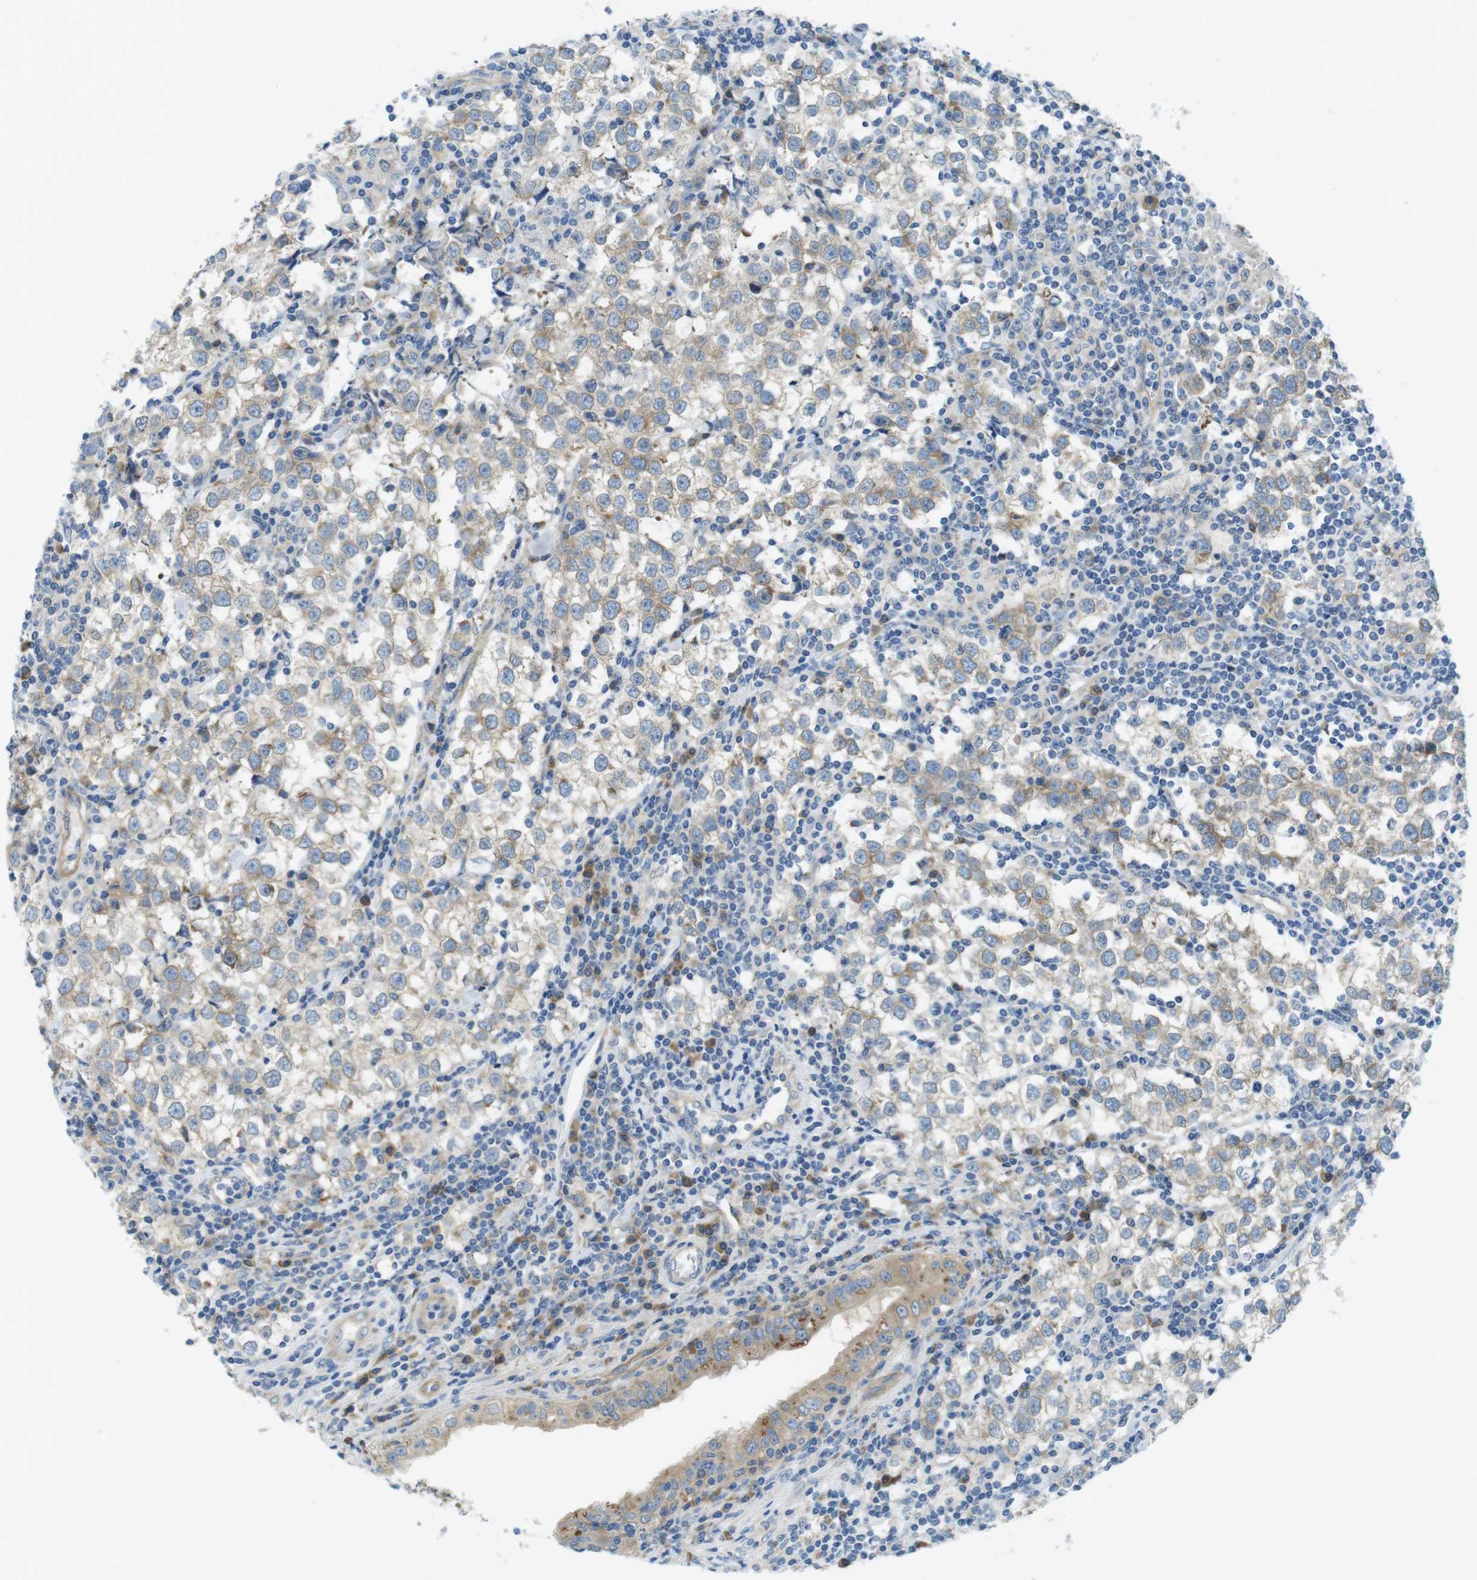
{"staining": {"intensity": "weak", "quantity": "25%-75%", "location": "cytoplasmic/membranous"}, "tissue": "testis cancer", "cell_type": "Tumor cells", "image_type": "cancer", "snomed": [{"axis": "morphology", "description": "Seminoma, NOS"}, {"axis": "morphology", "description": "Carcinoma, Embryonal, NOS"}, {"axis": "topography", "description": "Testis"}], "caption": "IHC staining of seminoma (testis), which demonstrates low levels of weak cytoplasmic/membranous staining in about 25%-75% of tumor cells indicating weak cytoplasmic/membranous protein expression. The staining was performed using DAB (brown) for protein detection and nuclei were counterstained in hematoxylin (blue).", "gene": "TMEM234", "patient": {"sex": "male", "age": 36}}